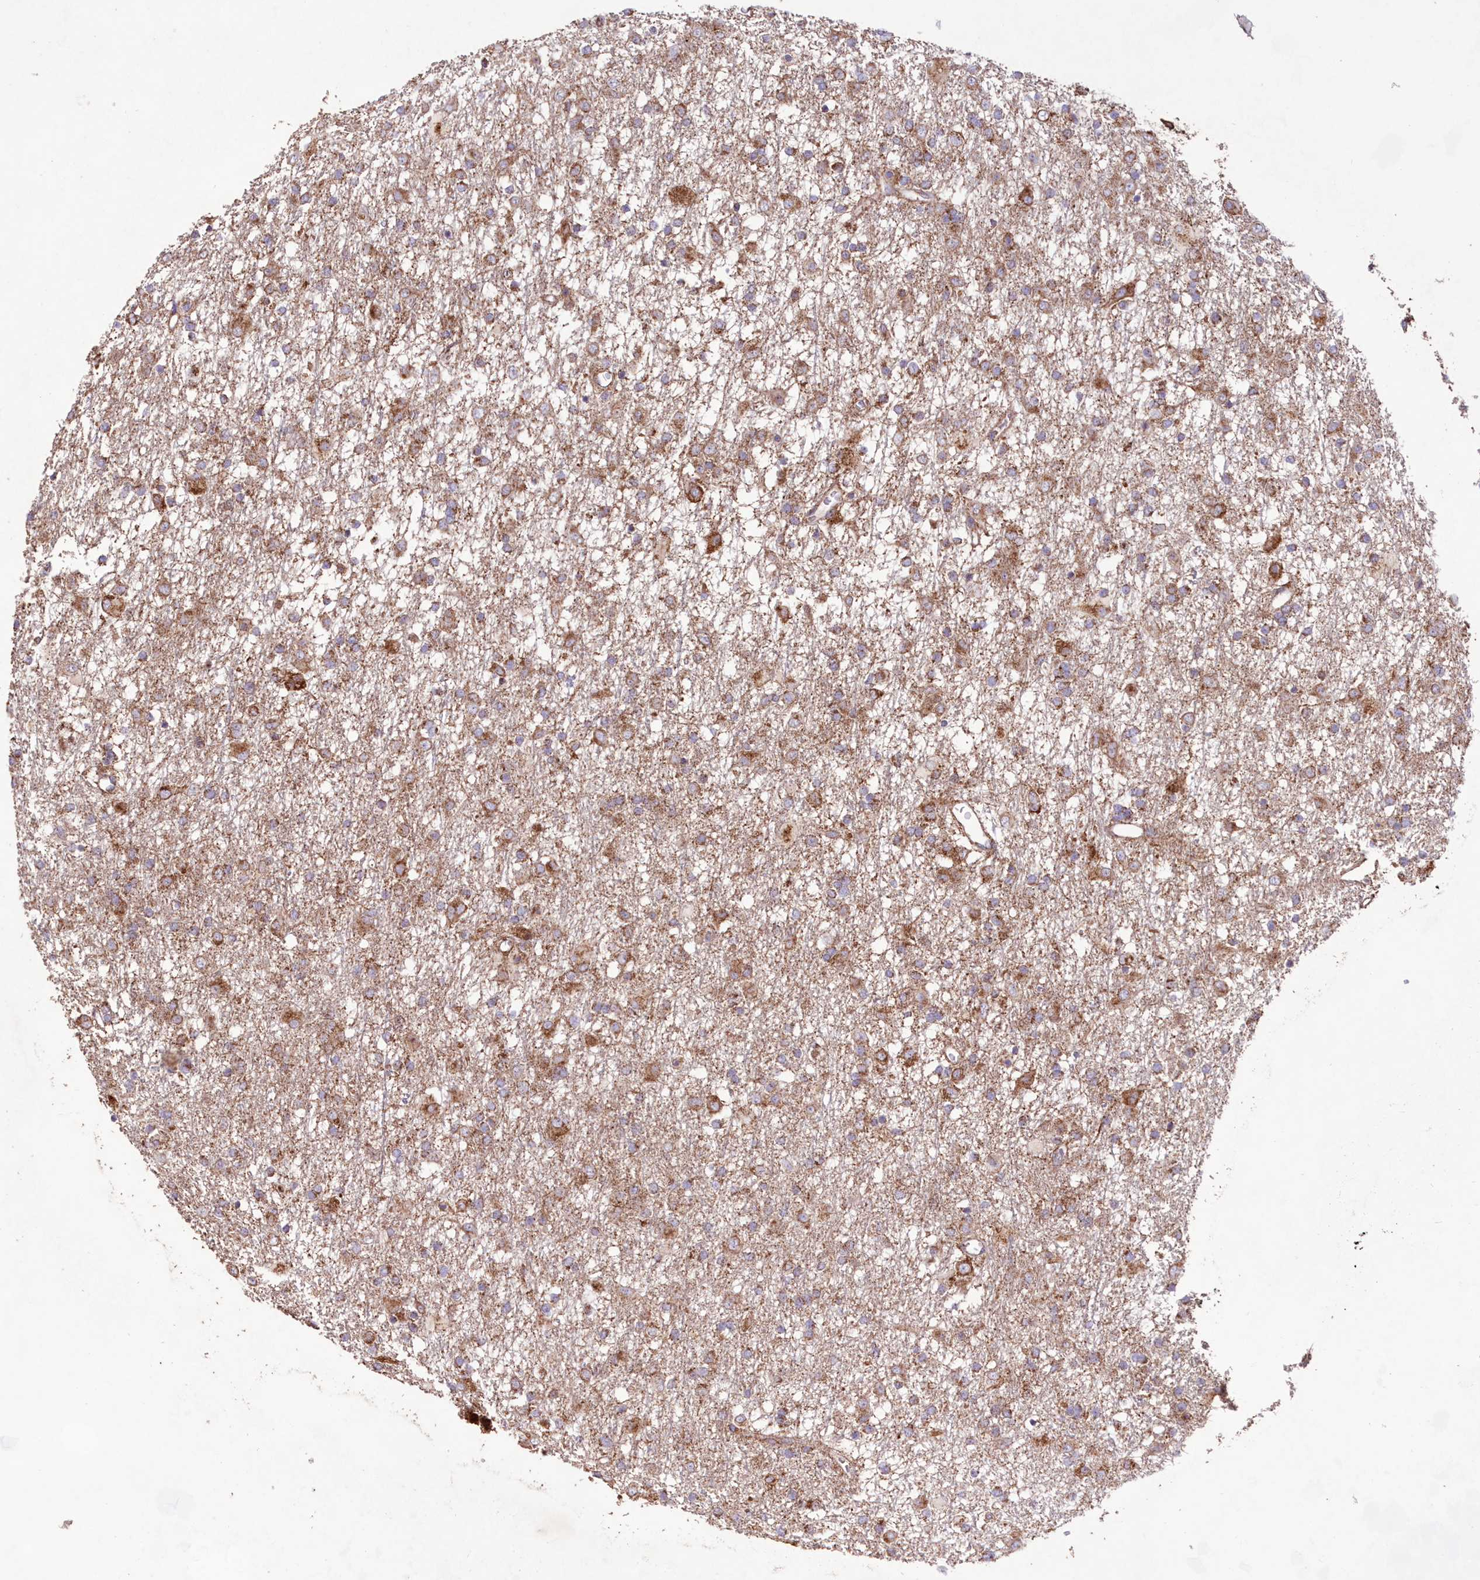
{"staining": {"intensity": "moderate", "quantity": ">75%", "location": "cytoplasmic/membranous"}, "tissue": "glioma", "cell_type": "Tumor cells", "image_type": "cancer", "snomed": [{"axis": "morphology", "description": "Glioma, malignant, Low grade"}, {"axis": "topography", "description": "Brain"}], "caption": "IHC of human malignant glioma (low-grade) shows medium levels of moderate cytoplasmic/membranous staining in about >75% of tumor cells. The staining was performed using DAB (3,3'-diaminobenzidine), with brown indicating positive protein expression. Nuclei are stained blue with hematoxylin.", "gene": "HADHB", "patient": {"sex": "male", "age": 65}}